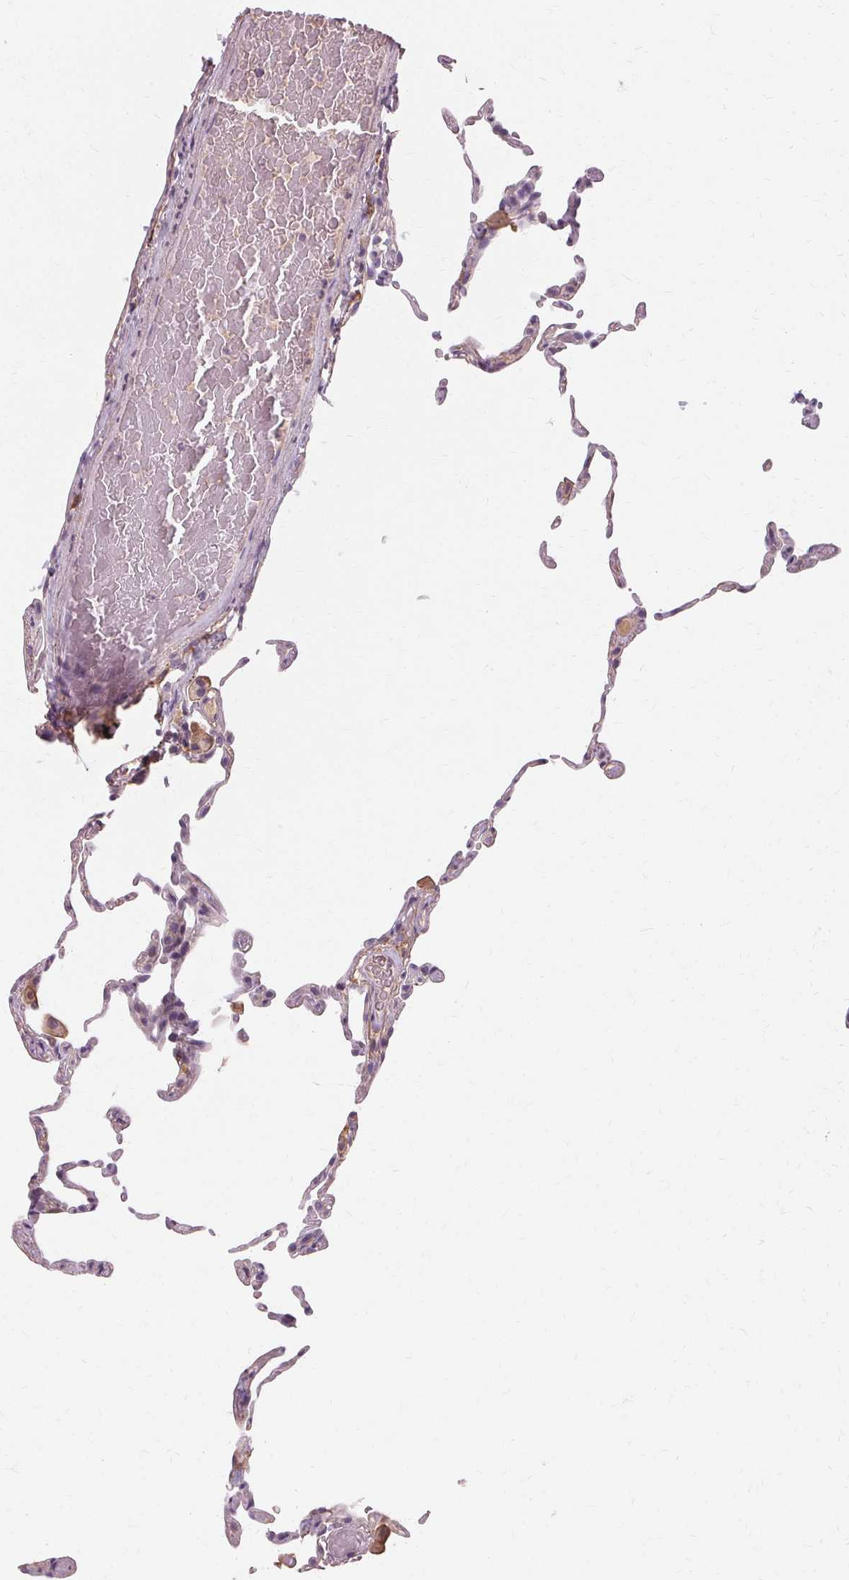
{"staining": {"intensity": "negative", "quantity": "none", "location": "none"}, "tissue": "lung", "cell_type": "Alveolar cells", "image_type": "normal", "snomed": [{"axis": "morphology", "description": "Normal tissue, NOS"}, {"axis": "topography", "description": "Lung"}], "caption": "This is a photomicrograph of immunohistochemistry staining of normal lung, which shows no staining in alveolar cells.", "gene": "IFNGR1", "patient": {"sex": "female", "age": 57}}